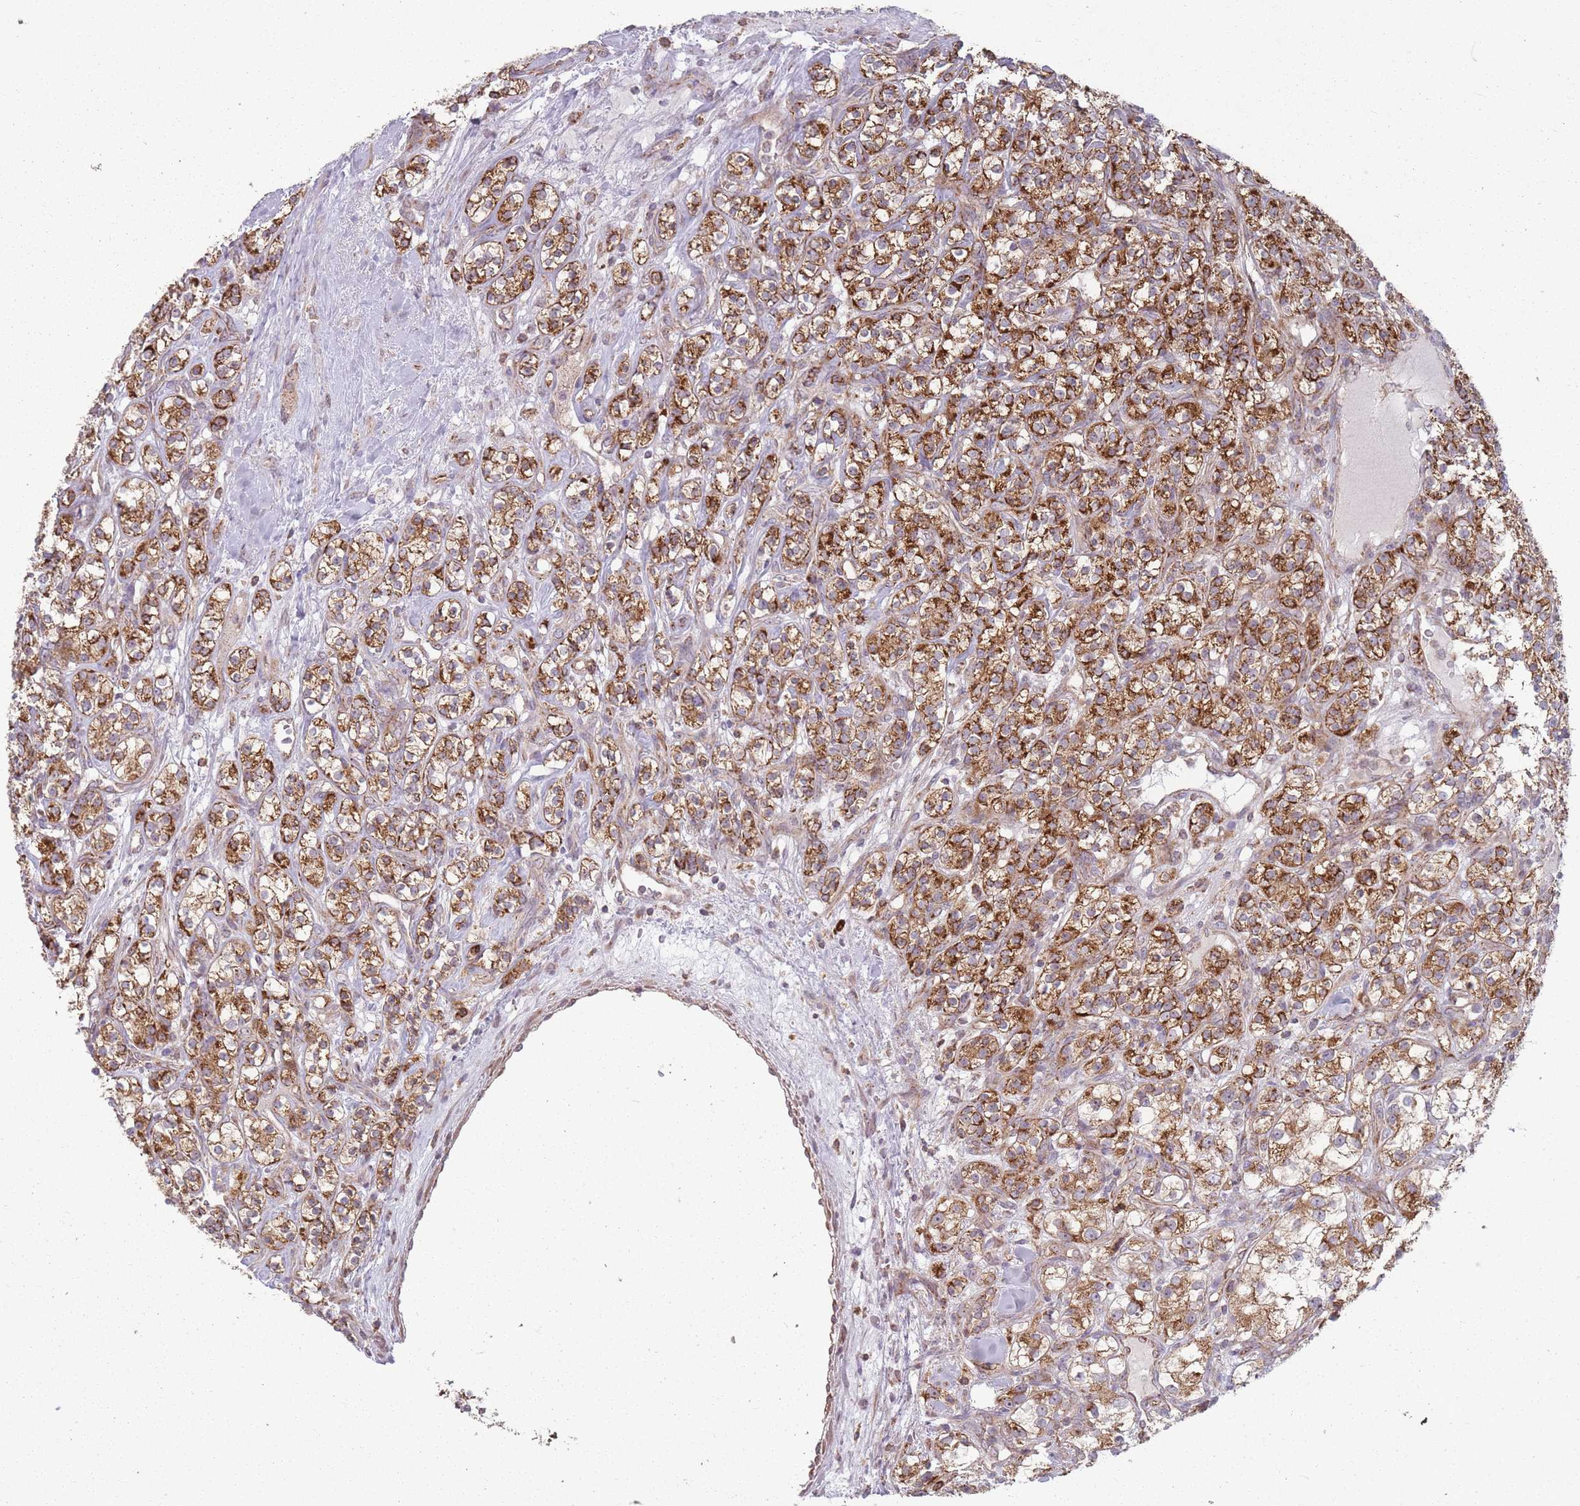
{"staining": {"intensity": "moderate", "quantity": ">75%", "location": "cytoplasmic/membranous"}, "tissue": "renal cancer", "cell_type": "Tumor cells", "image_type": "cancer", "snomed": [{"axis": "morphology", "description": "Adenocarcinoma, NOS"}, {"axis": "topography", "description": "Kidney"}], "caption": "Immunohistochemical staining of human renal cancer displays medium levels of moderate cytoplasmic/membranous positivity in about >75% of tumor cells.", "gene": "OR10Q1", "patient": {"sex": "male", "age": 77}}